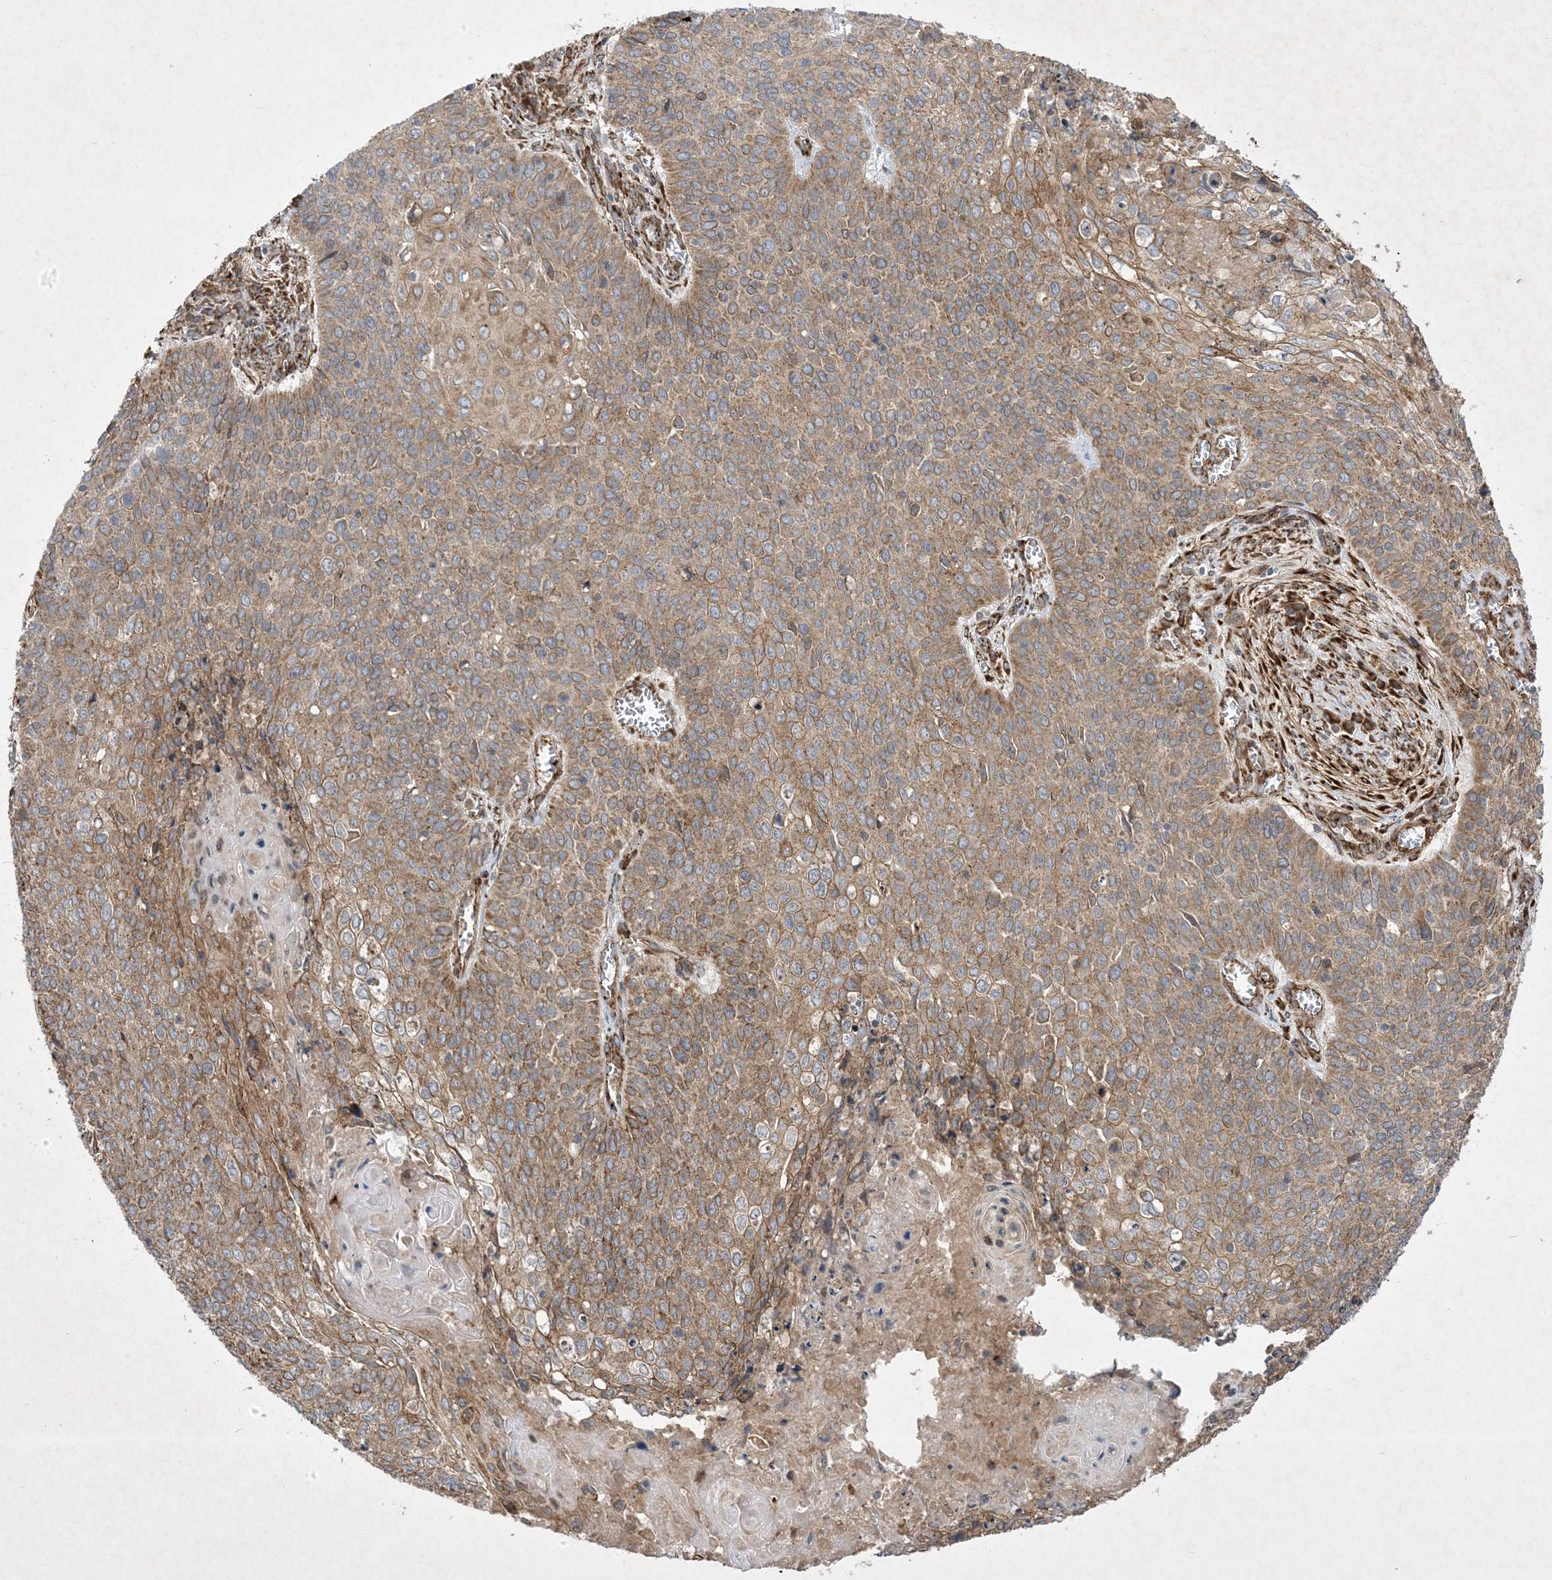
{"staining": {"intensity": "moderate", "quantity": ">75%", "location": "cytoplasmic/membranous"}, "tissue": "cervical cancer", "cell_type": "Tumor cells", "image_type": "cancer", "snomed": [{"axis": "morphology", "description": "Squamous cell carcinoma, NOS"}, {"axis": "topography", "description": "Cervix"}], "caption": "Immunohistochemical staining of human cervical squamous cell carcinoma shows moderate cytoplasmic/membranous protein expression in approximately >75% of tumor cells.", "gene": "OTOP1", "patient": {"sex": "female", "age": 39}}